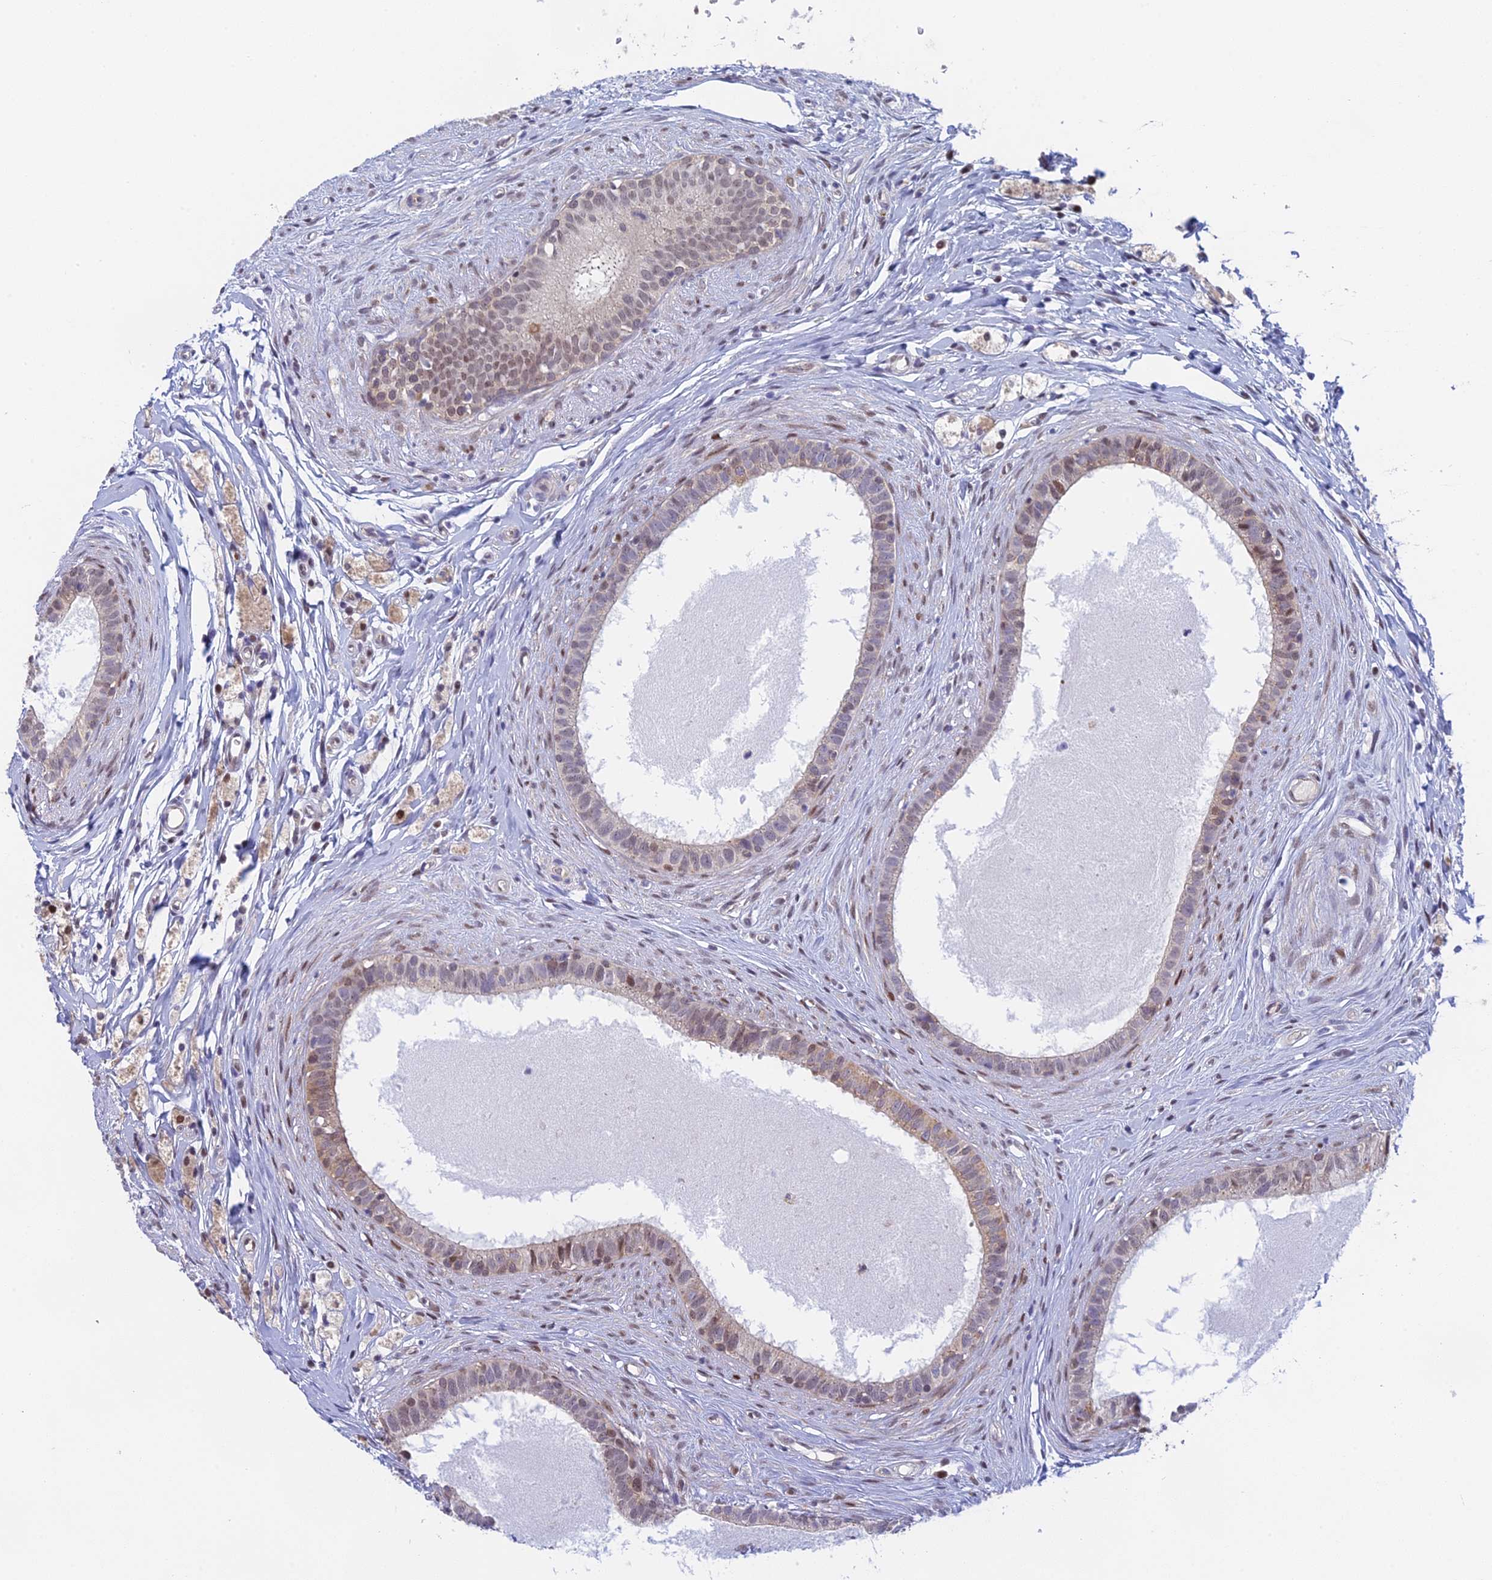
{"staining": {"intensity": "moderate", "quantity": ">75%", "location": "nuclear"}, "tissue": "epididymis", "cell_type": "Glandular cells", "image_type": "normal", "snomed": [{"axis": "morphology", "description": "Normal tissue, NOS"}, {"axis": "topography", "description": "Epididymis"}], "caption": "About >75% of glandular cells in benign human epididymis demonstrate moderate nuclear protein positivity as visualized by brown immunohistochemical staining.", "gene": "MRPL17", "patient": {"sex": "male", "age": 80}}